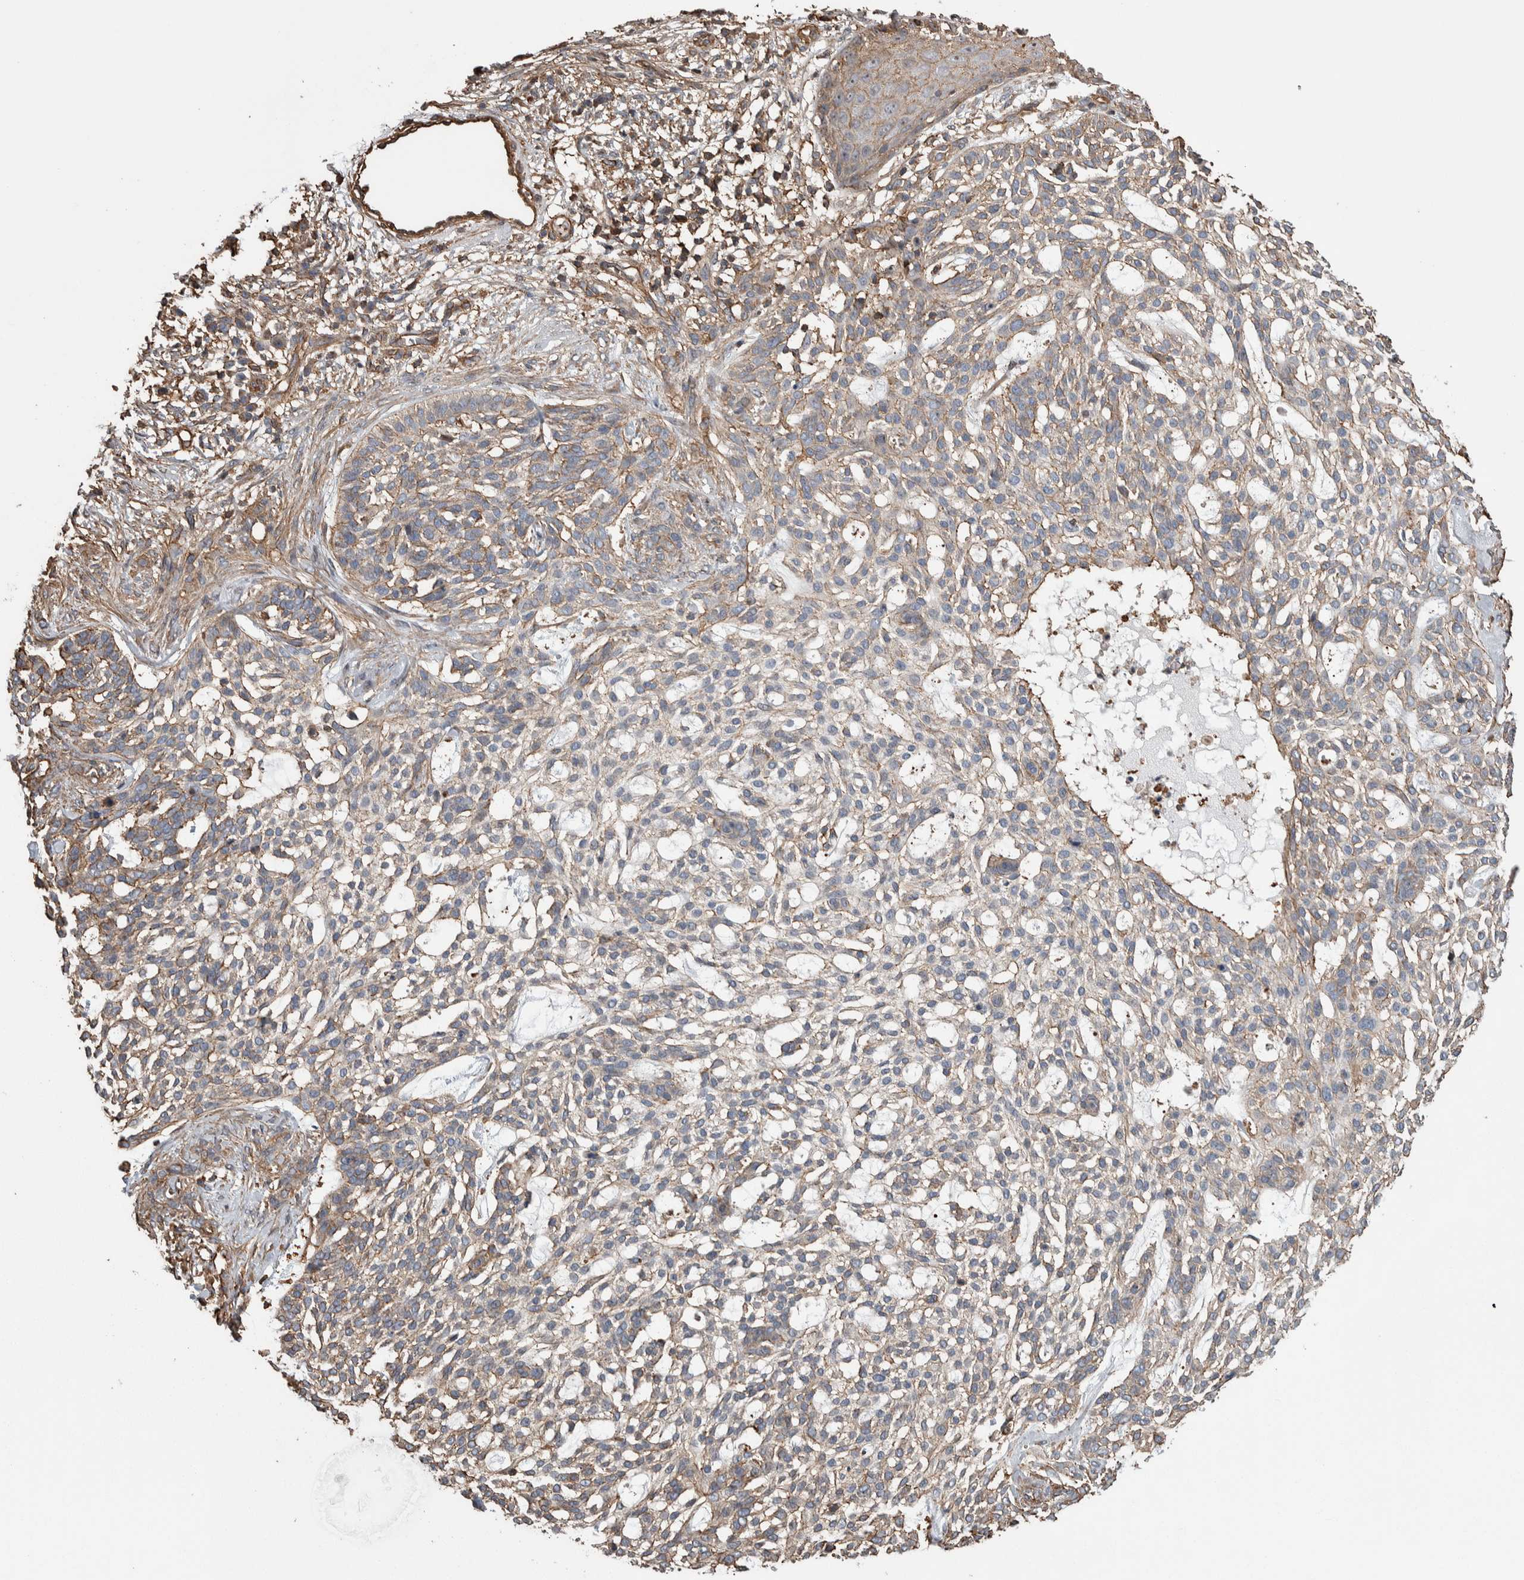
{"staining": {"intensity": "weak", "quantity": "25%-75%", "location": "cytoplasmic/membranous"}, "tissue": "skin cancer", "cell_type": "Tumor cells", "image_type": "cancer", "snomed": [{"axis": "morphology", "description": "Basal cell carcinoma"}, {"axis": "topography", "description": "Skin"}], "caption": "Protein staining demonstrates weak cytoplasmic/membranous positivity in about 25%-75% of tumor cells in basal cell carcinoma (skin).", "gene": "ENPP2", "patient": {"sex": "female", "age": 64}}